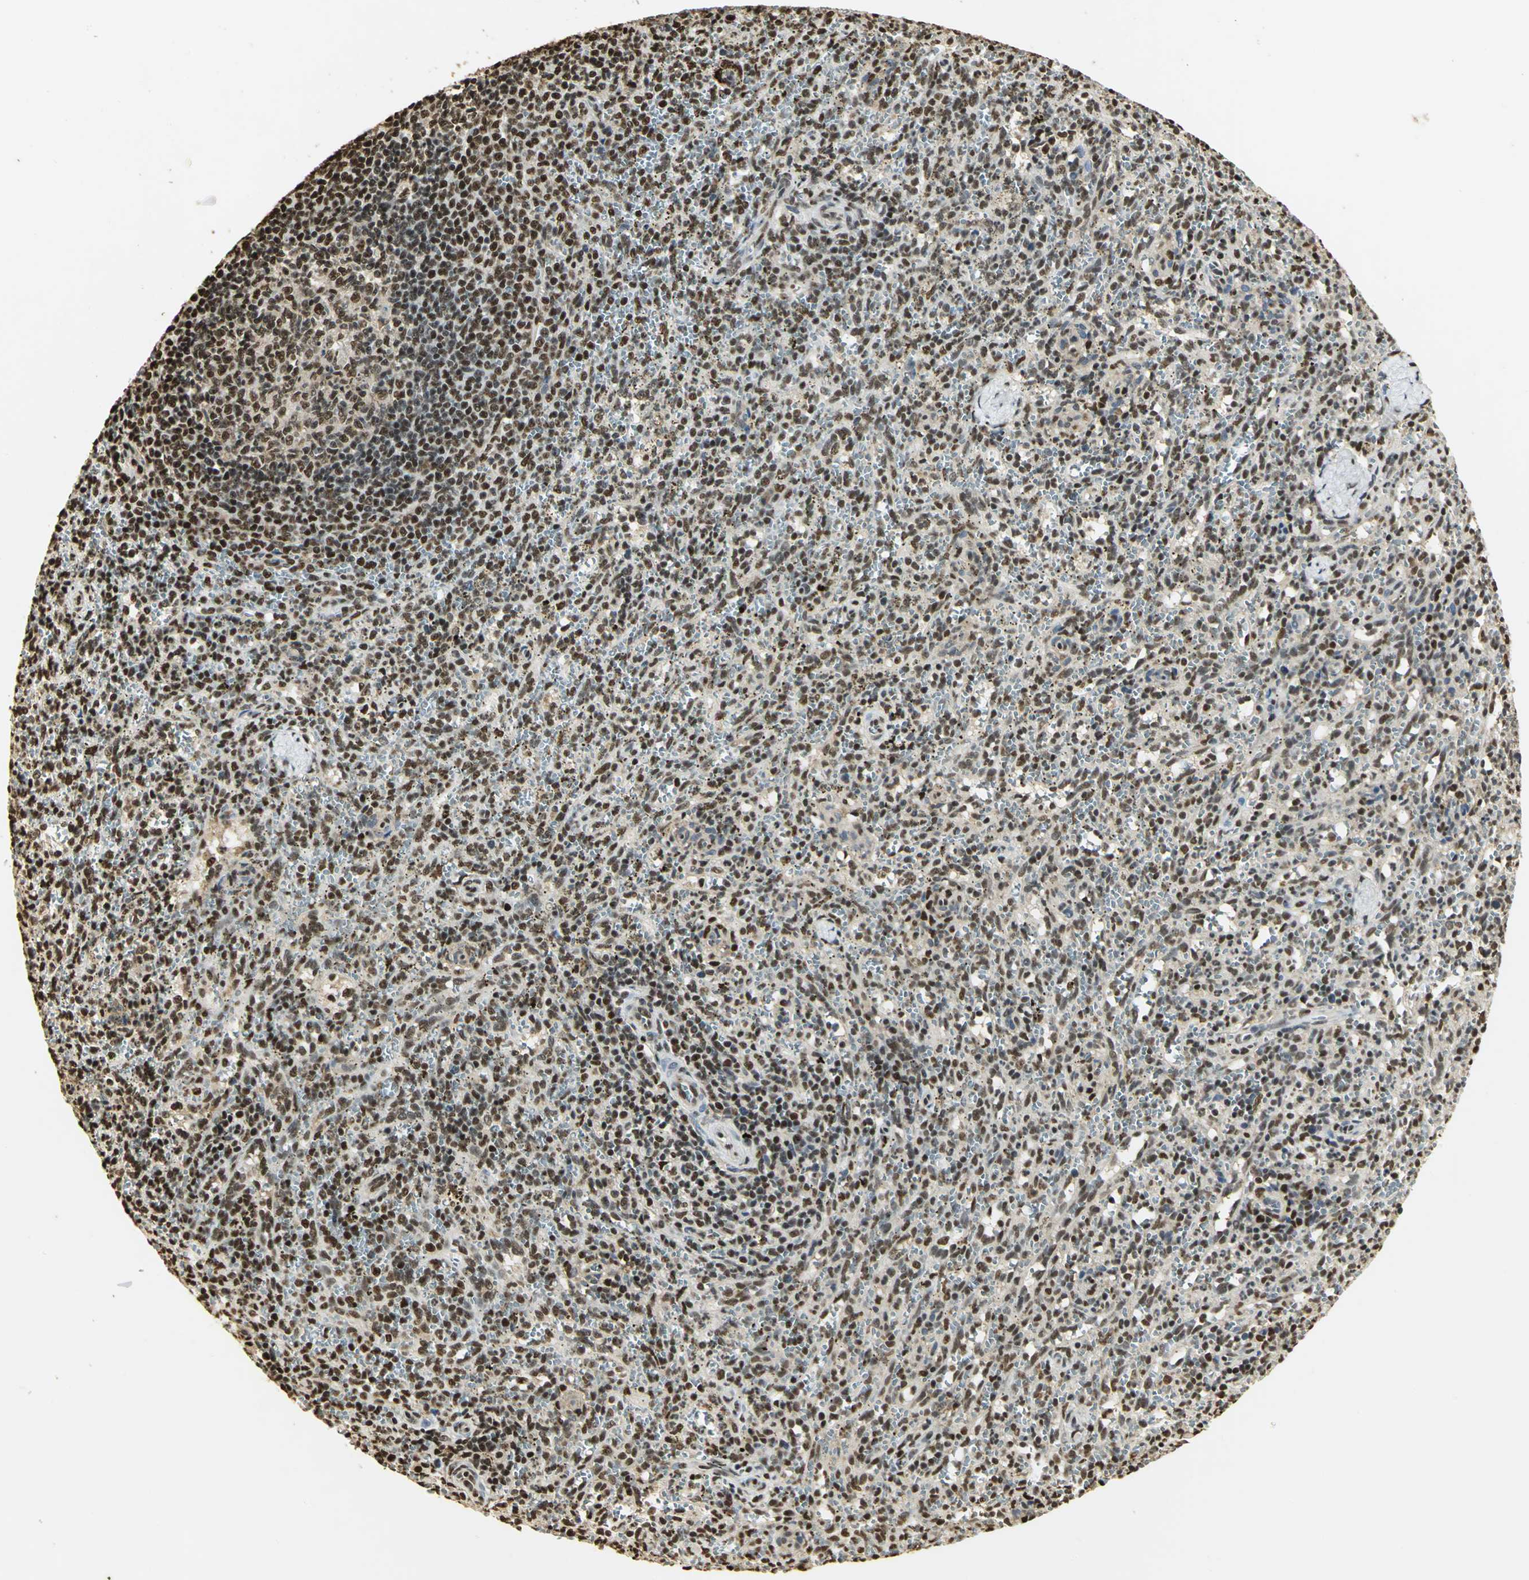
{"staining": {"intensity": "strong", "quantity": ">75%", "location": "nuclear"}, "tissue": "spleen", "cell_type": "Cells in red pulp", "image_type": "normal", "snomed": [{"axis": "morphology", "description": "Normal tissue, NOS"}, {"axis": "topography", "description": "Spleen"}], "caption": "An IHC image of unremarkable tissue is shown. Protein staining in brown shows strong nuclear positivity in spleen within cells in red pulp.", "gene": "SET", "patient": {"sex": "female", "age": 10}}